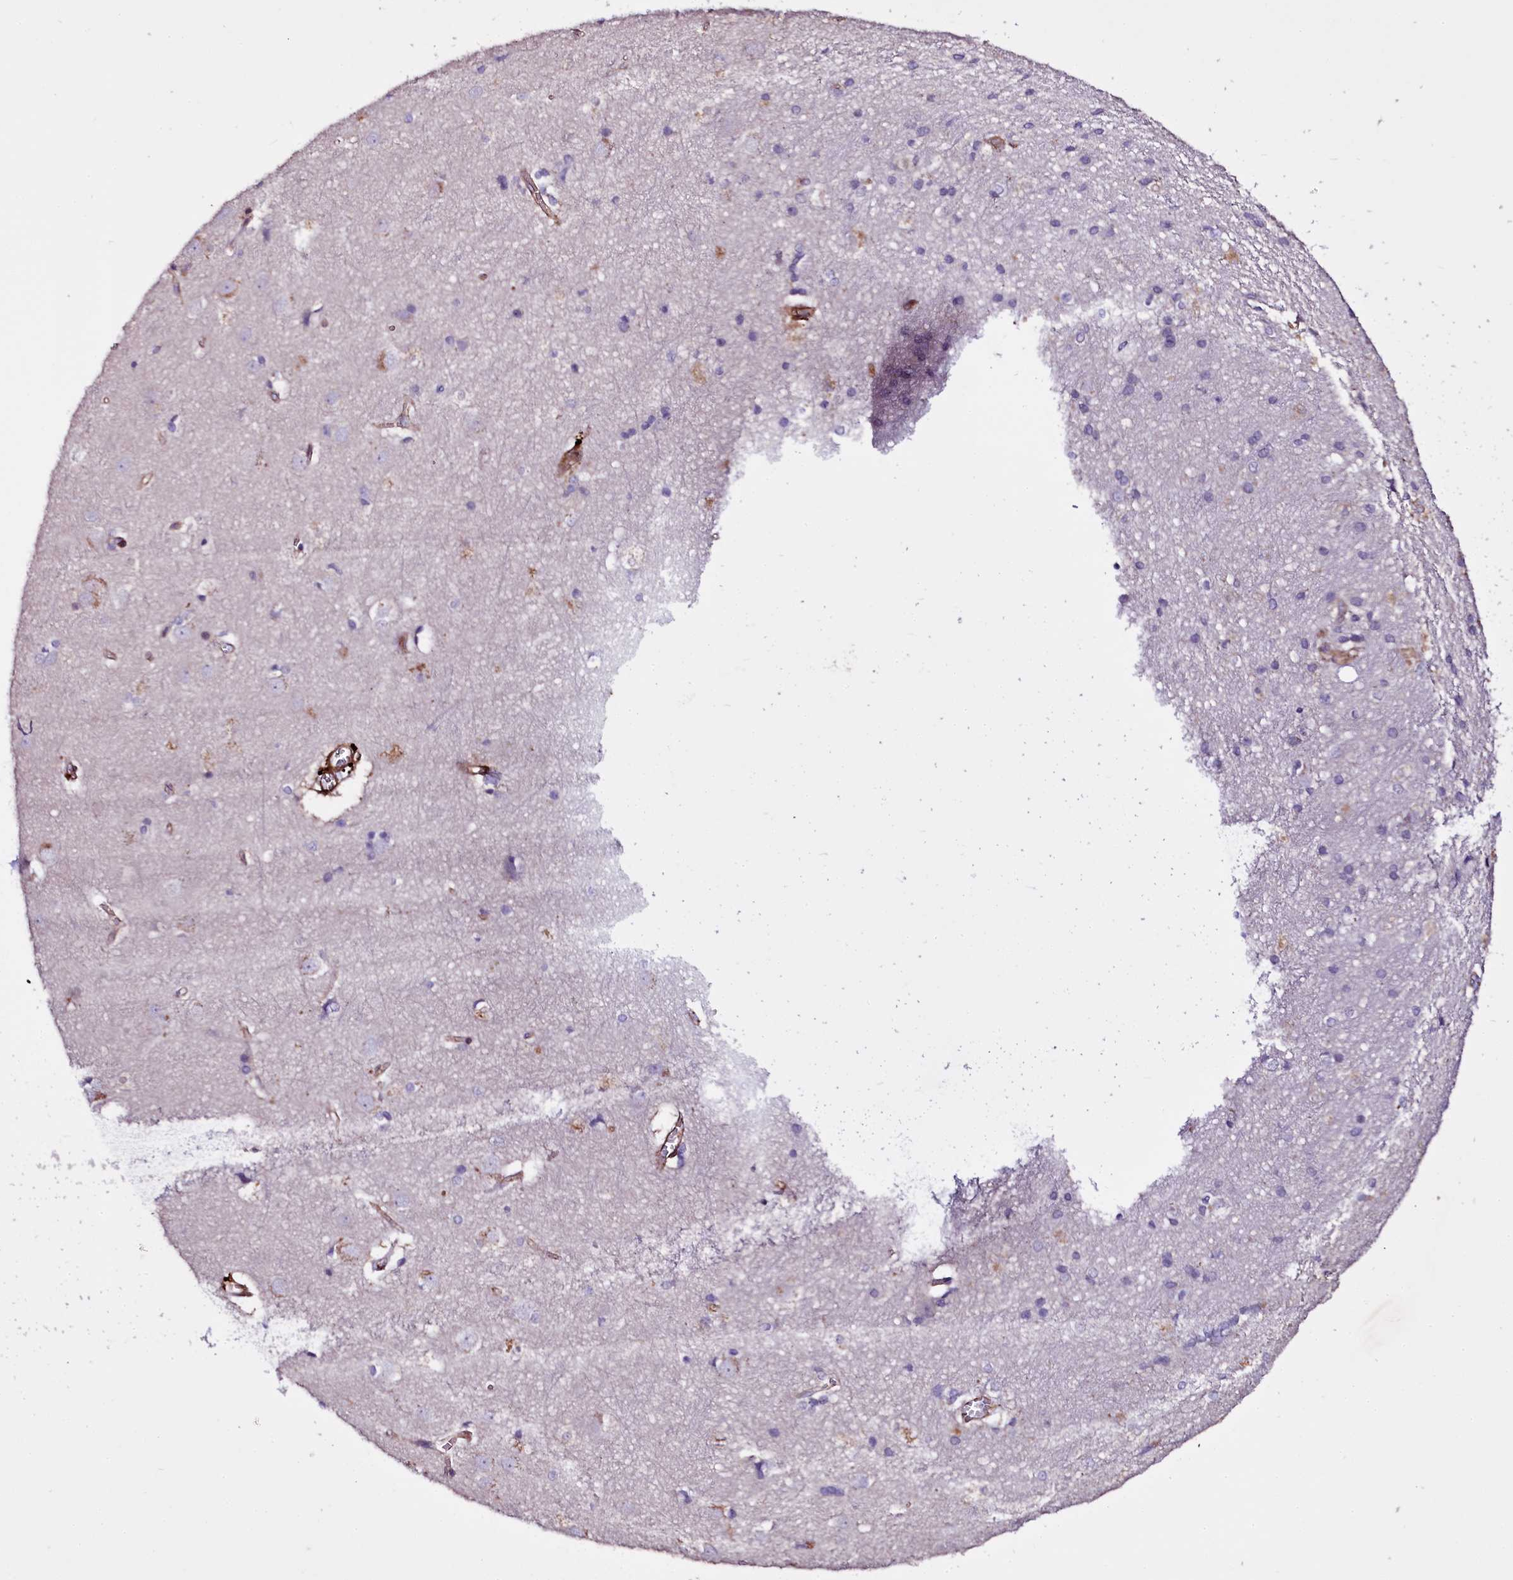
{"staining": {"intensity": "negative", "quantity": "none", "location": "none"}, "tissue": "cerebral cortex", "cell_type": "Endothelial cells", "image_type": "normal", "snomed": [{"axis": "morphology", "description": "Normal tissue, NOS"}, {"axis": "topography", "description": "Cerebral cortex"}], "caption": "The photomicrograph displays no staining of endothelial cells in benign cerebral cortex.", "gene": "MEX3C", "patient": {"sex": "male", "age": 54}}